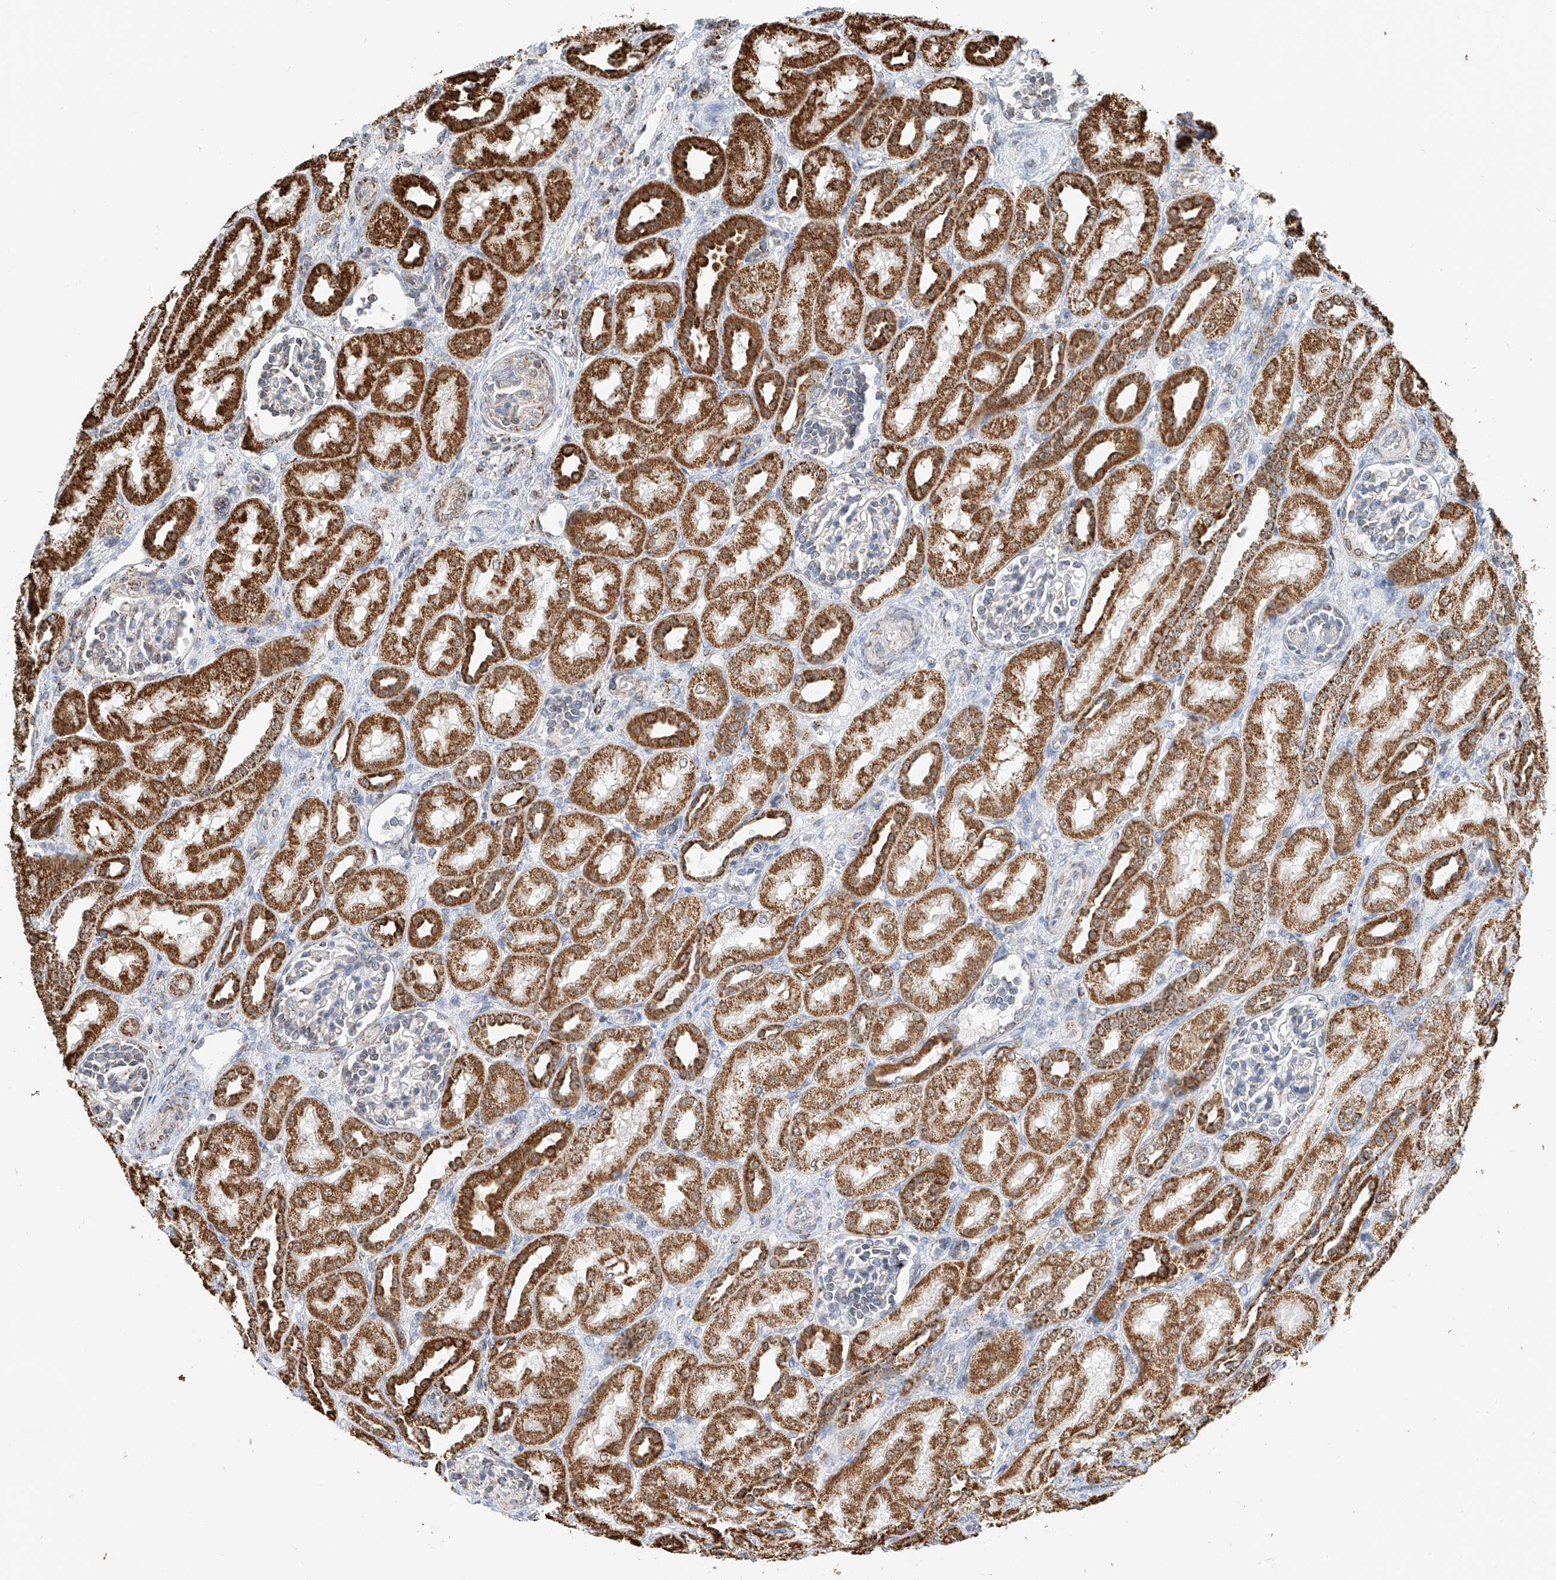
{"staining": {"intensity": "negative", "quantity": "none", "location": "none"}, "tissue": "kidney", "cell_type": "Cells in glomeruli", "image_type": "normal", "snomed": [{"axis": "morphology", "description": "Normal tissue, NOS"}, {"axis": "morphology", "description": "Neoplasm, malignant, NOS"}, {"axis": "topography", "description": "Kidney"}], "caption": "The image reveals no significant positivity in cells in glomeruli of kidney.", "gene": "PPA2", "patient": {"sex": "female", "age": 1}}